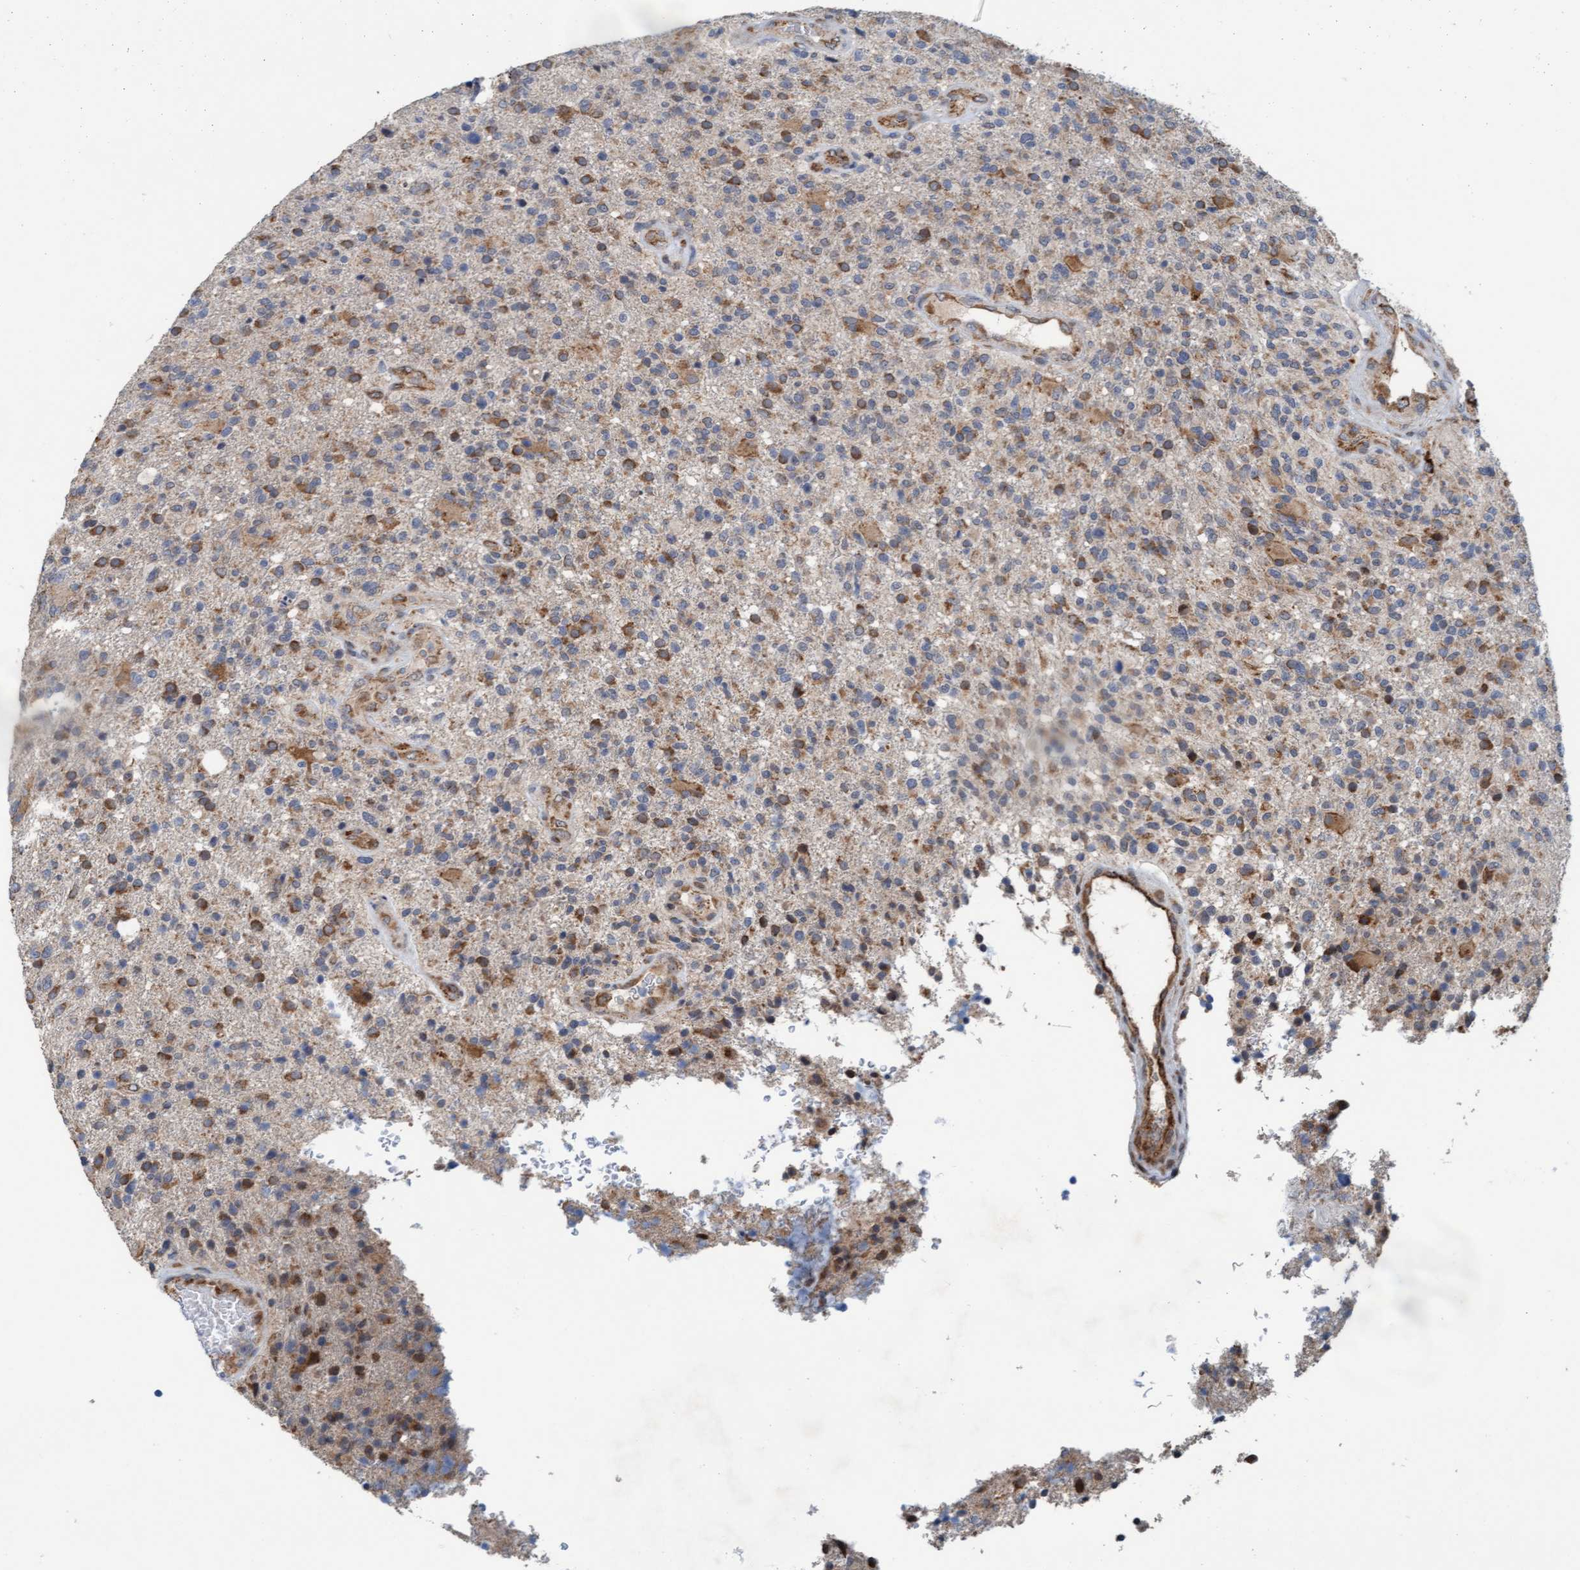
{"staining": {"intensity": "moderate", "quantity": ">75%", "location": "cytoplasmic/membranous"}, "tissue": "glioma", "cell_type": "Tumor cells", "image_type": "cancer", "snomed": [{"axis": "morphology", "description": "Glioma, malignant, High grade"}, {"axis": "topography", "description": "Brain"}], "caption": "An immunohistochemistry histopathology image of tumor tissue is shown. Protein staining in brown labels moderate cytoplasmic/membranous positivity in malignant glioma (high-grade) within tumor cells.", "gene": "ZNF566", "patient": {"sex": "male", "age": 72}}